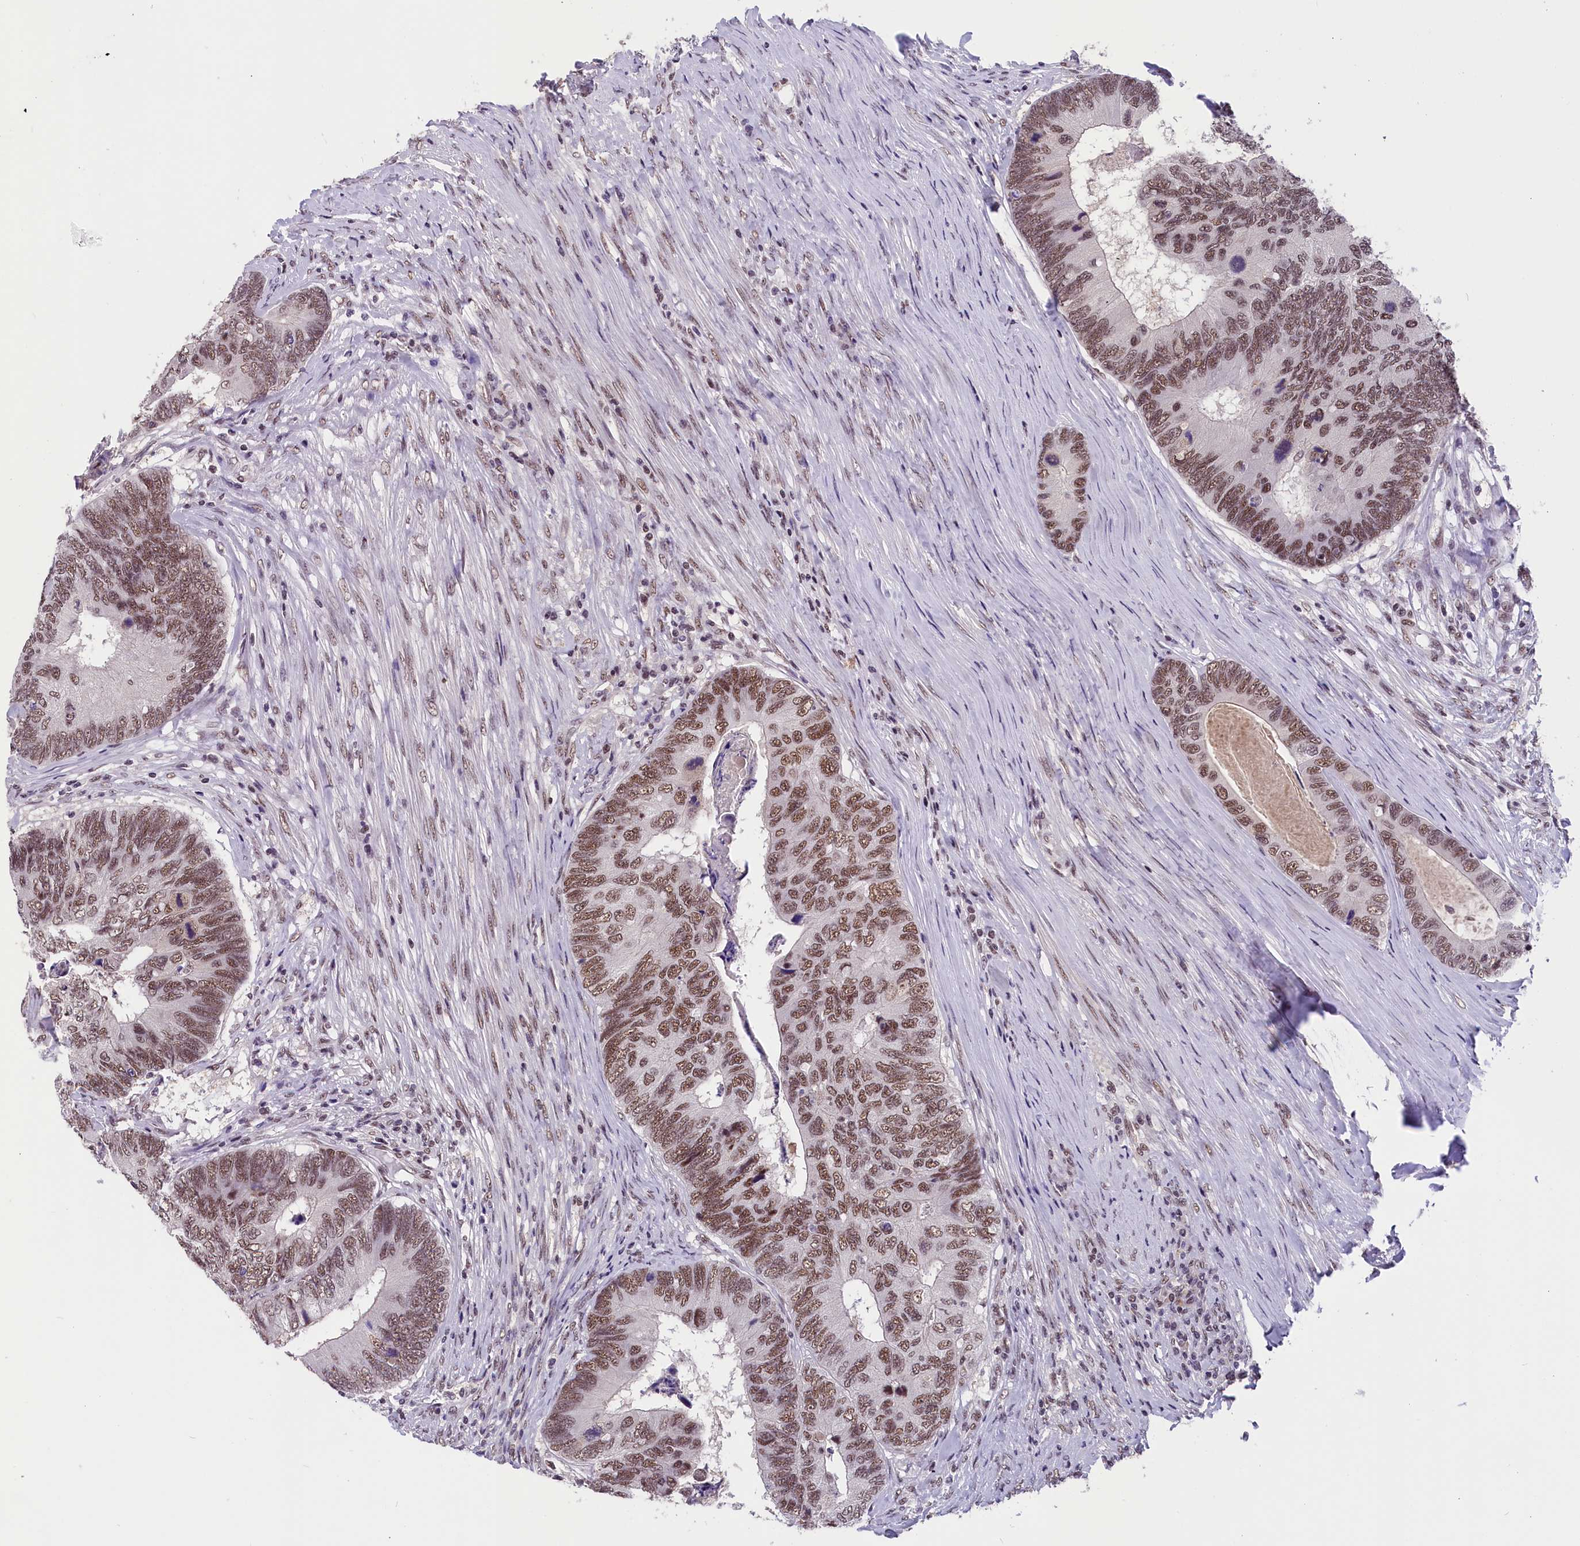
{"staining": {"intensity": "moderate", "quantity": "25%-75%", "location": "nuclear"}, "tissue": "colorectal cancer", "cell_type": "Tumor cells", "image_type": "cancer", "snomed": [{"axis": "morphology", "description": "Adenocarcinoma, NOS"}, {"axis": "topography", "description": "Colon"}], "caption": "A high-resolution histopathology image shows immunohistochemistry (IHC) staining of colorectal adenocarcinoma, which demonstrates moderate nuclear staining in about 25%-75% of tumor cells. (Brightfield microscopy of DAB IHC at high magnification).", "gene": "ZC3H4", "patient": {"sex": "female", "age": 67}}